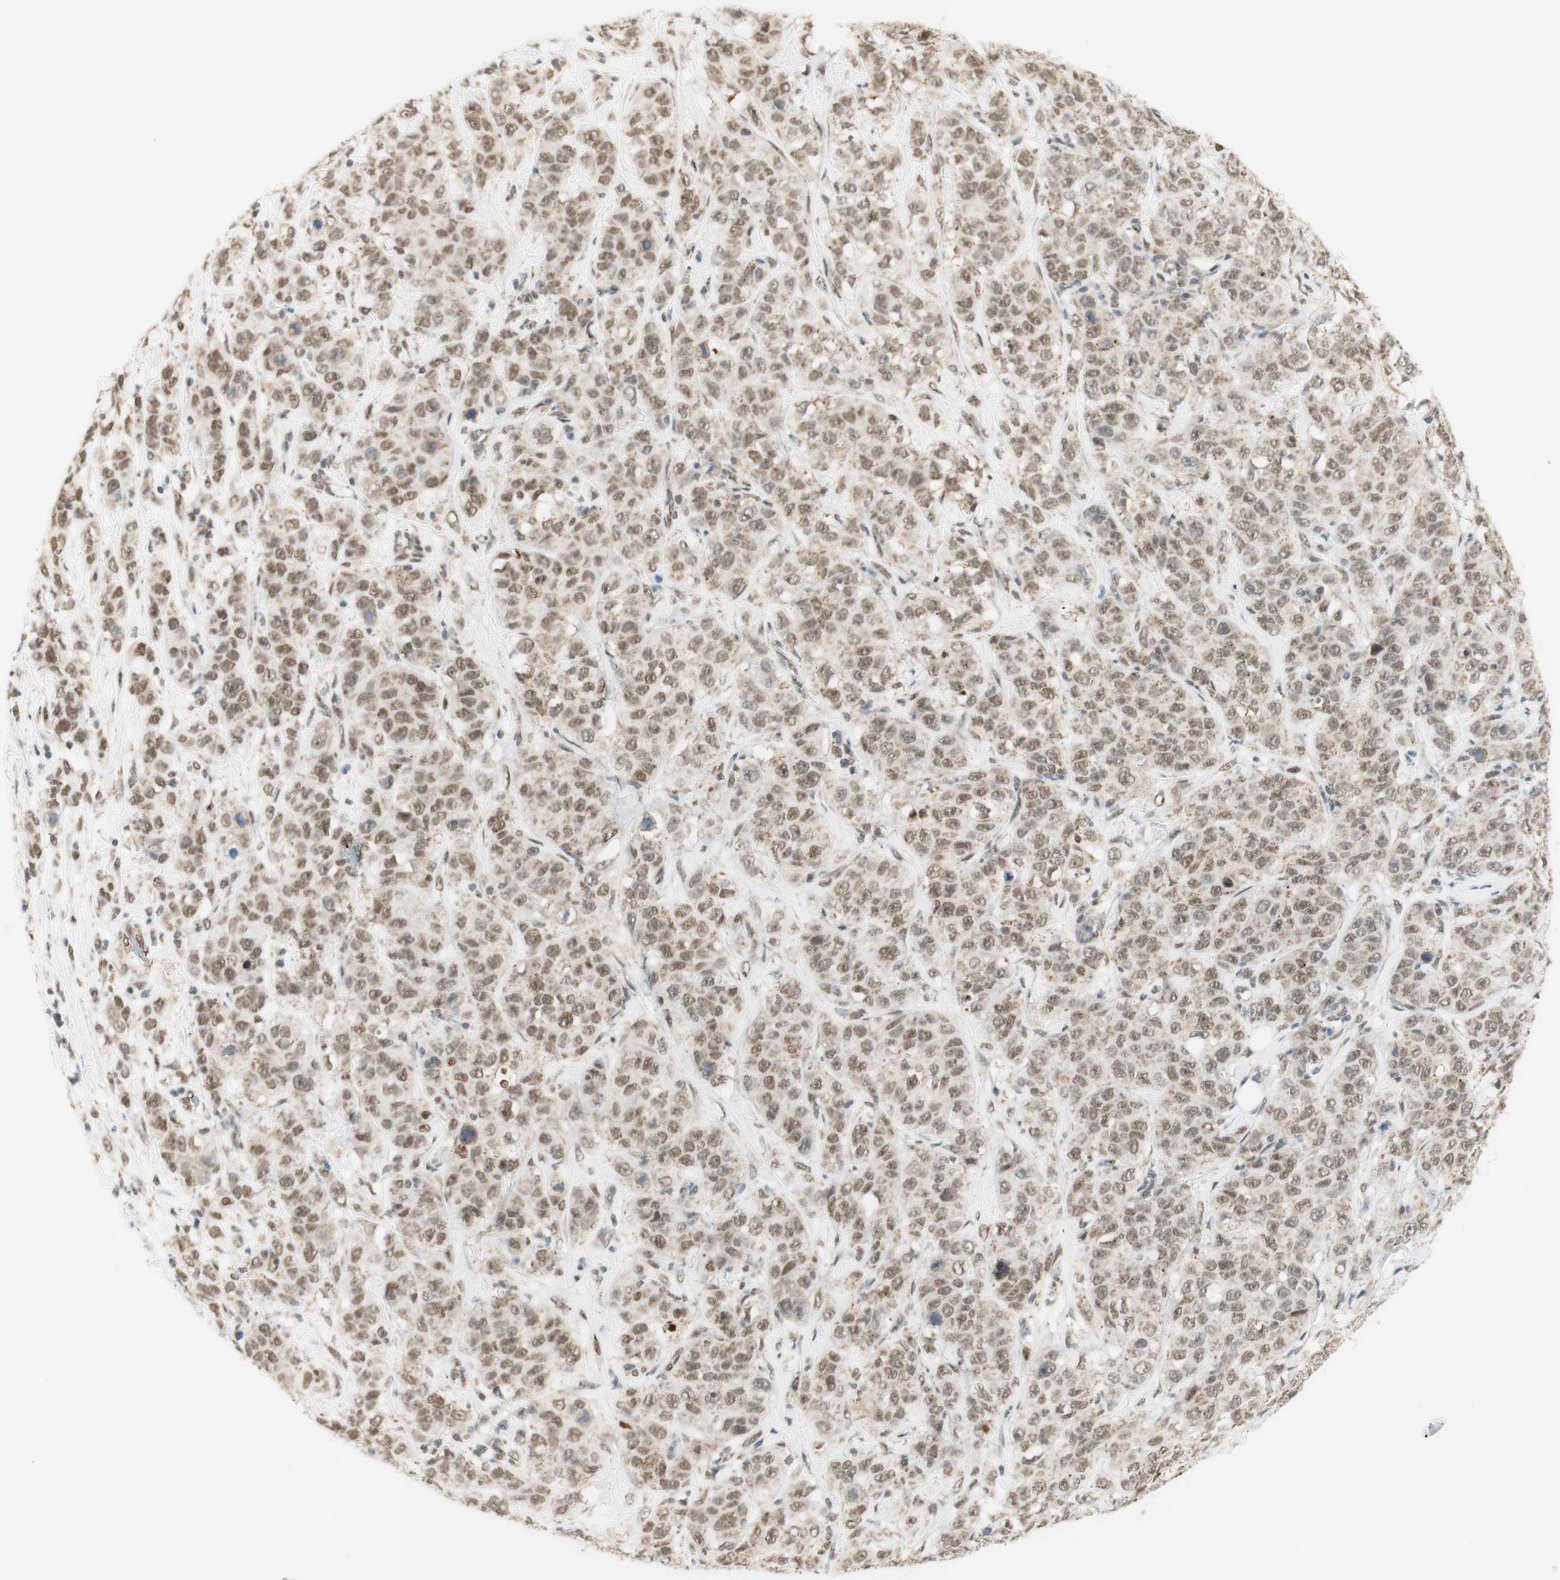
{"staining": {"intensity": "moderate", "quantity": ">75%", "location": "nuclear"}, "tissue": "stomach cancer", "cell_type": "Tumor cells", "image_type": "cancer", "snomed": [{"axis": "morphology", "description": "Adenocarcinoma, NOS"}, {"axis": "topography", "description": "Stomach"}], "caption": "Human stomach adenocarcinoma stained for a protein (brown) exhibits moderate nuclear positive staining in approximately >75% of tumor cells.", "gene": "ZNF782", "patient": {"sex": "male", "age": 48}}